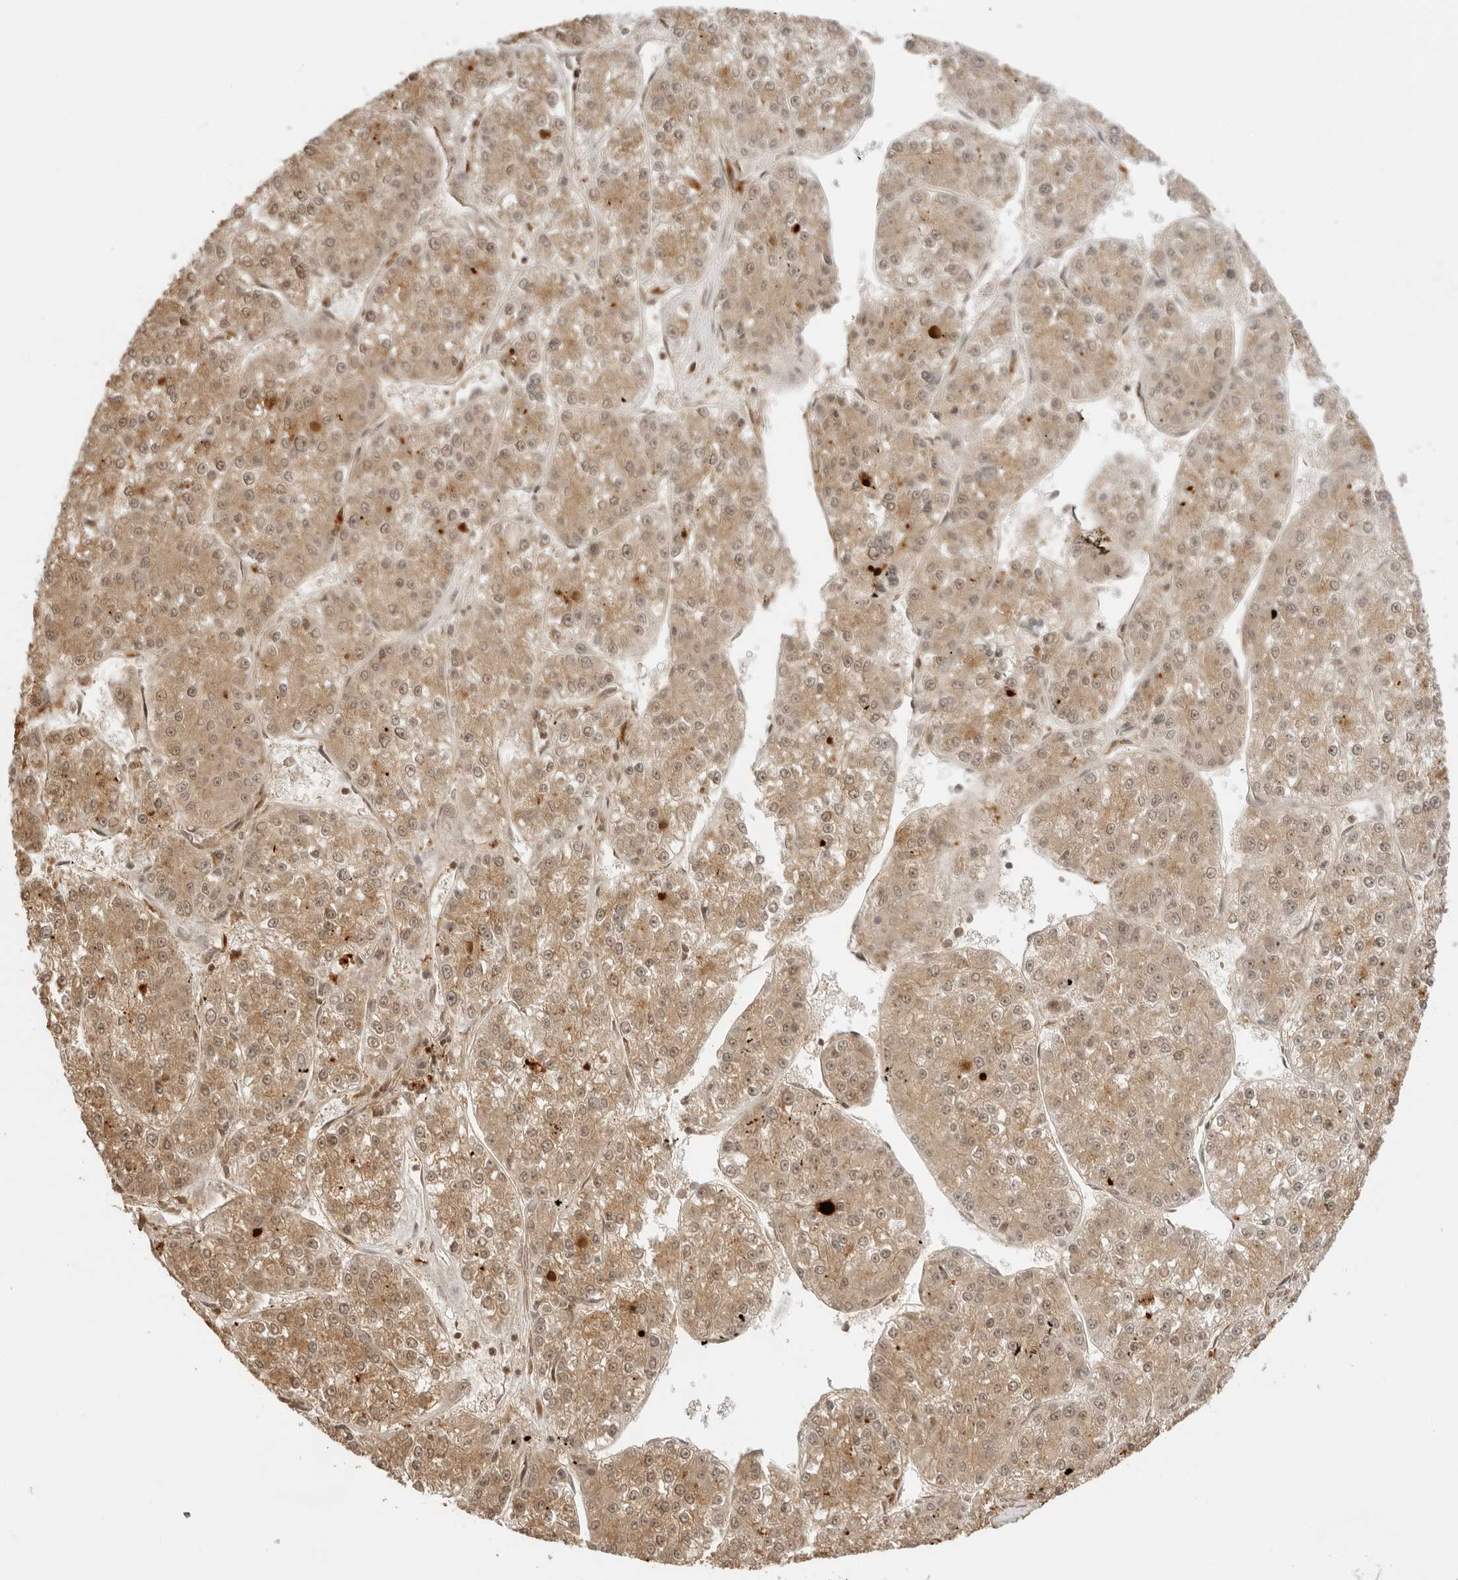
{"staining": {"intensity": "moderate", "quantity": ">75%", "location": "cytoplasmic/membranous,nuclear"}, "tissue": "liver cancer", "cell_type": "Tumor cells", "image_type": "cancer", "snomed": [{"axis": "morphology", "description": "Carcinoma, Hepatocellular, NOS"}, {"axis": "topography", "description": "Liver"}], "caption": "Moderate cytoplasmic/membranous and nuclear protein staining is identified in about >75% of tumor cells in hepatocellular carcinoma (liver).", "gene": "IKBKE", "patient": {"sex": "female", "age": 73}}